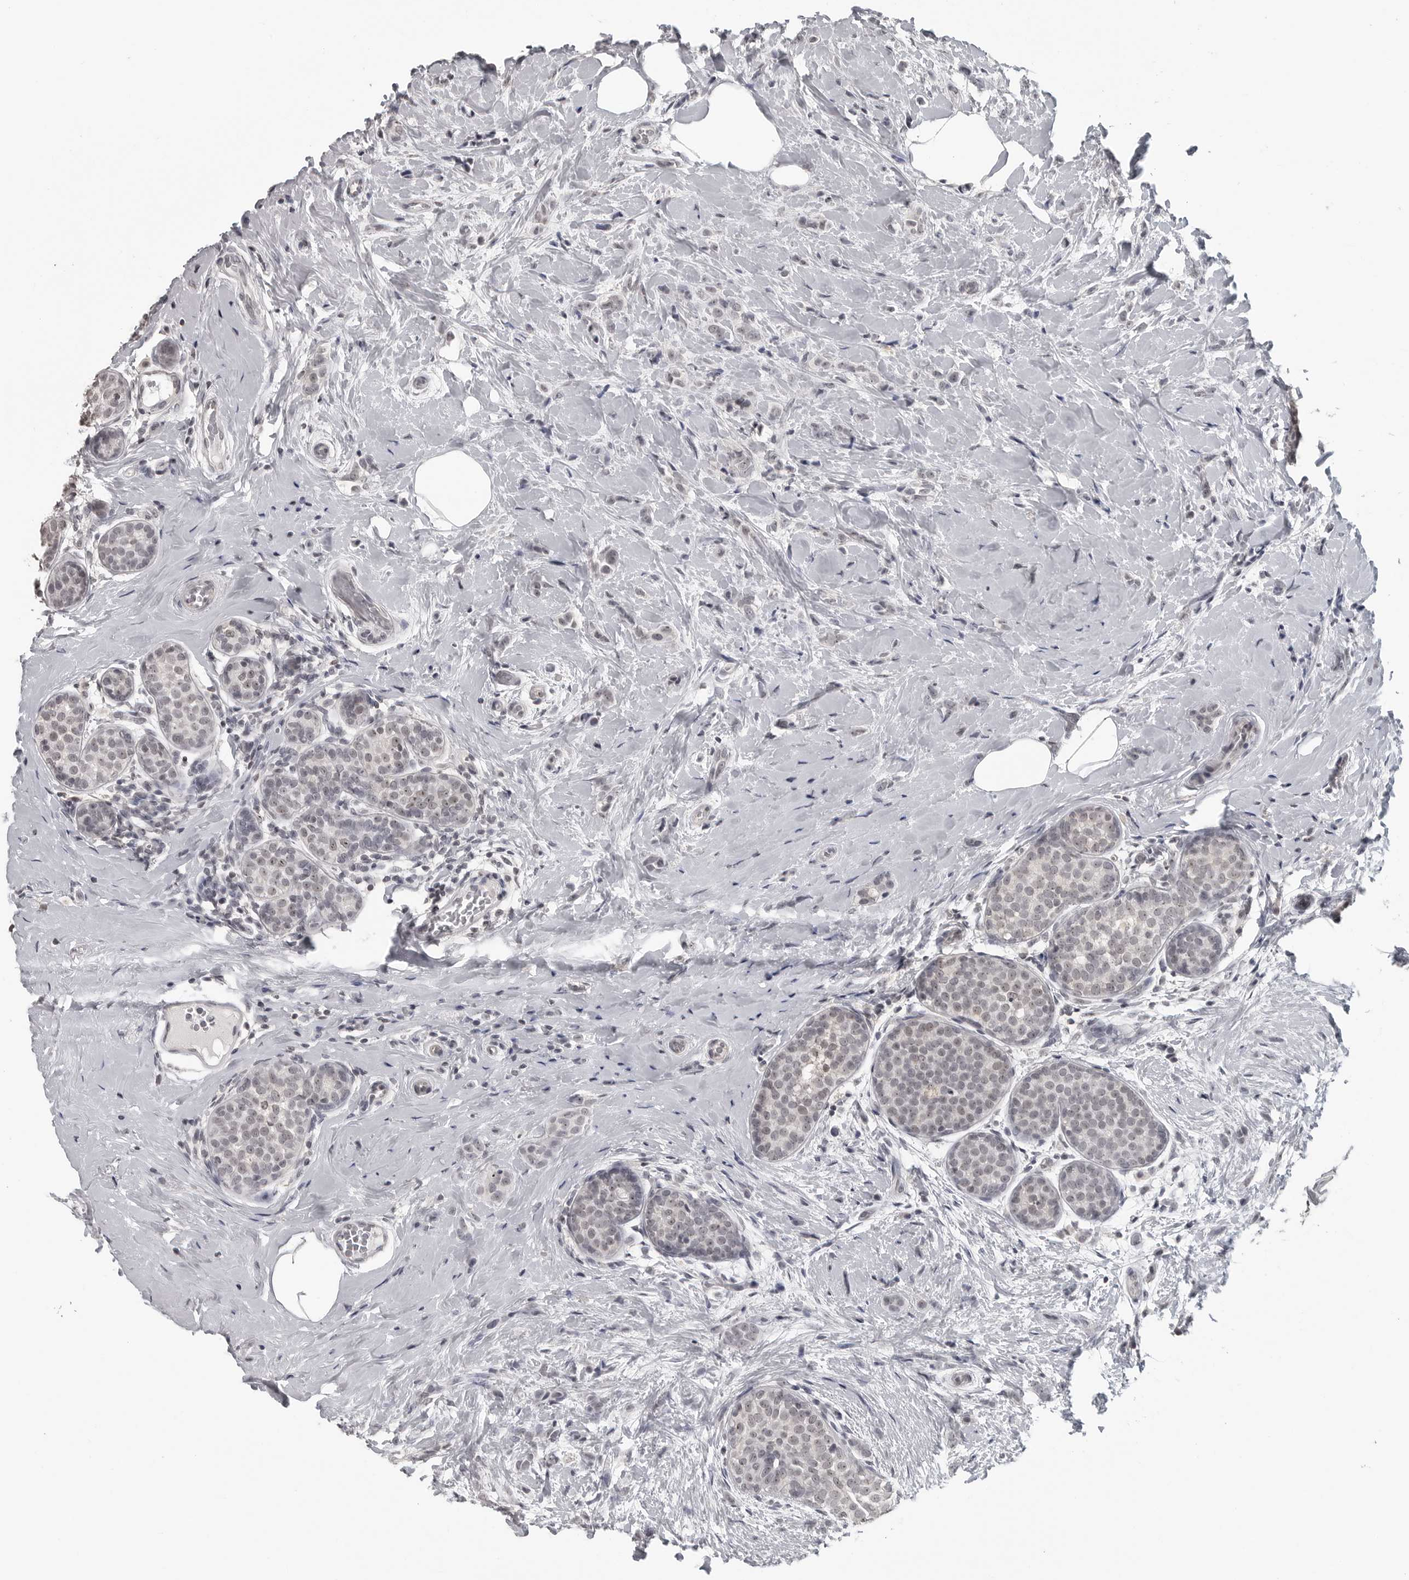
{"staining": {"intensity": "negative", "quantity": "none", "location": "none"}, "tissue": "breast cancer", "cell_type": "Tumor cells", "image_type": "cancer", "snomed": [{"axis": "morphology", "description": "Lobular carcinoma, in situ"}, {"axis": "morphology", "description": "Lobular carcinoma"}, {"axis": "topography", "description": "Breast"}], "caption": "High magnification brightfield microscopy of lobular carcinoma in situ (breast) stained with DAB (3,3'-diaminobenzidine) (brown) and counterstained with hematoxylin (blue): tumor cells show no significant expression.", "gene": "DDX54", "patient": {"sex": "female", "age": 41}}